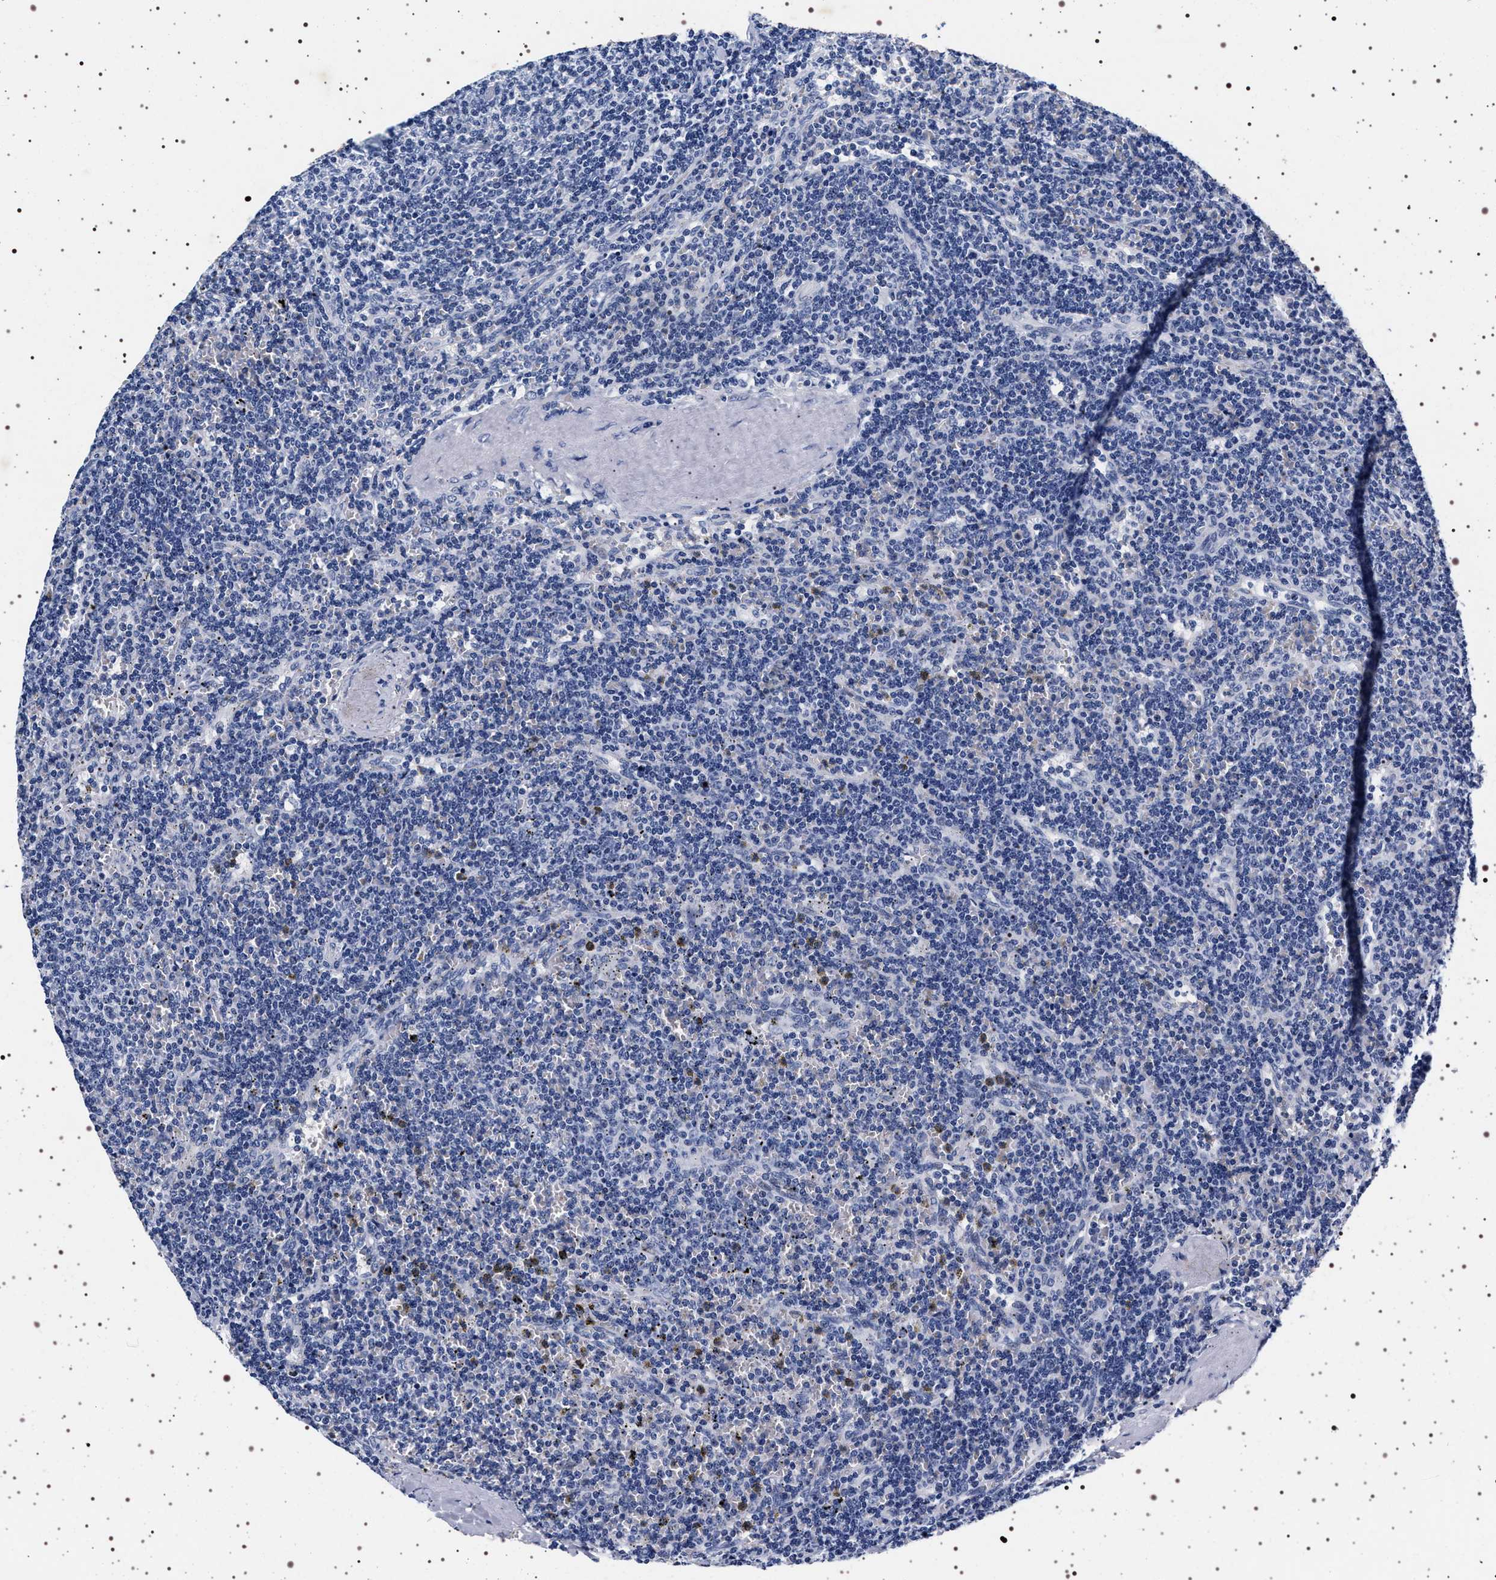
{"staining": {"intensity": "negative", "quantity": "none", "location": "none"}, "tissue": "lymphoma", "cell_type": "Tumor cells", "image_type": "cancer", "snomed": [{"axis": "morphology", "description": "Malignant lymphoma, non-Hodgkin's type, Low grade"}, {"axis": "topography", "description": "Spleen"}], "caption": "Tumor cells show no significant positivity in lymphoma.", "gene": "SYN1", "patient": {"sex": "female", "age": 50}}